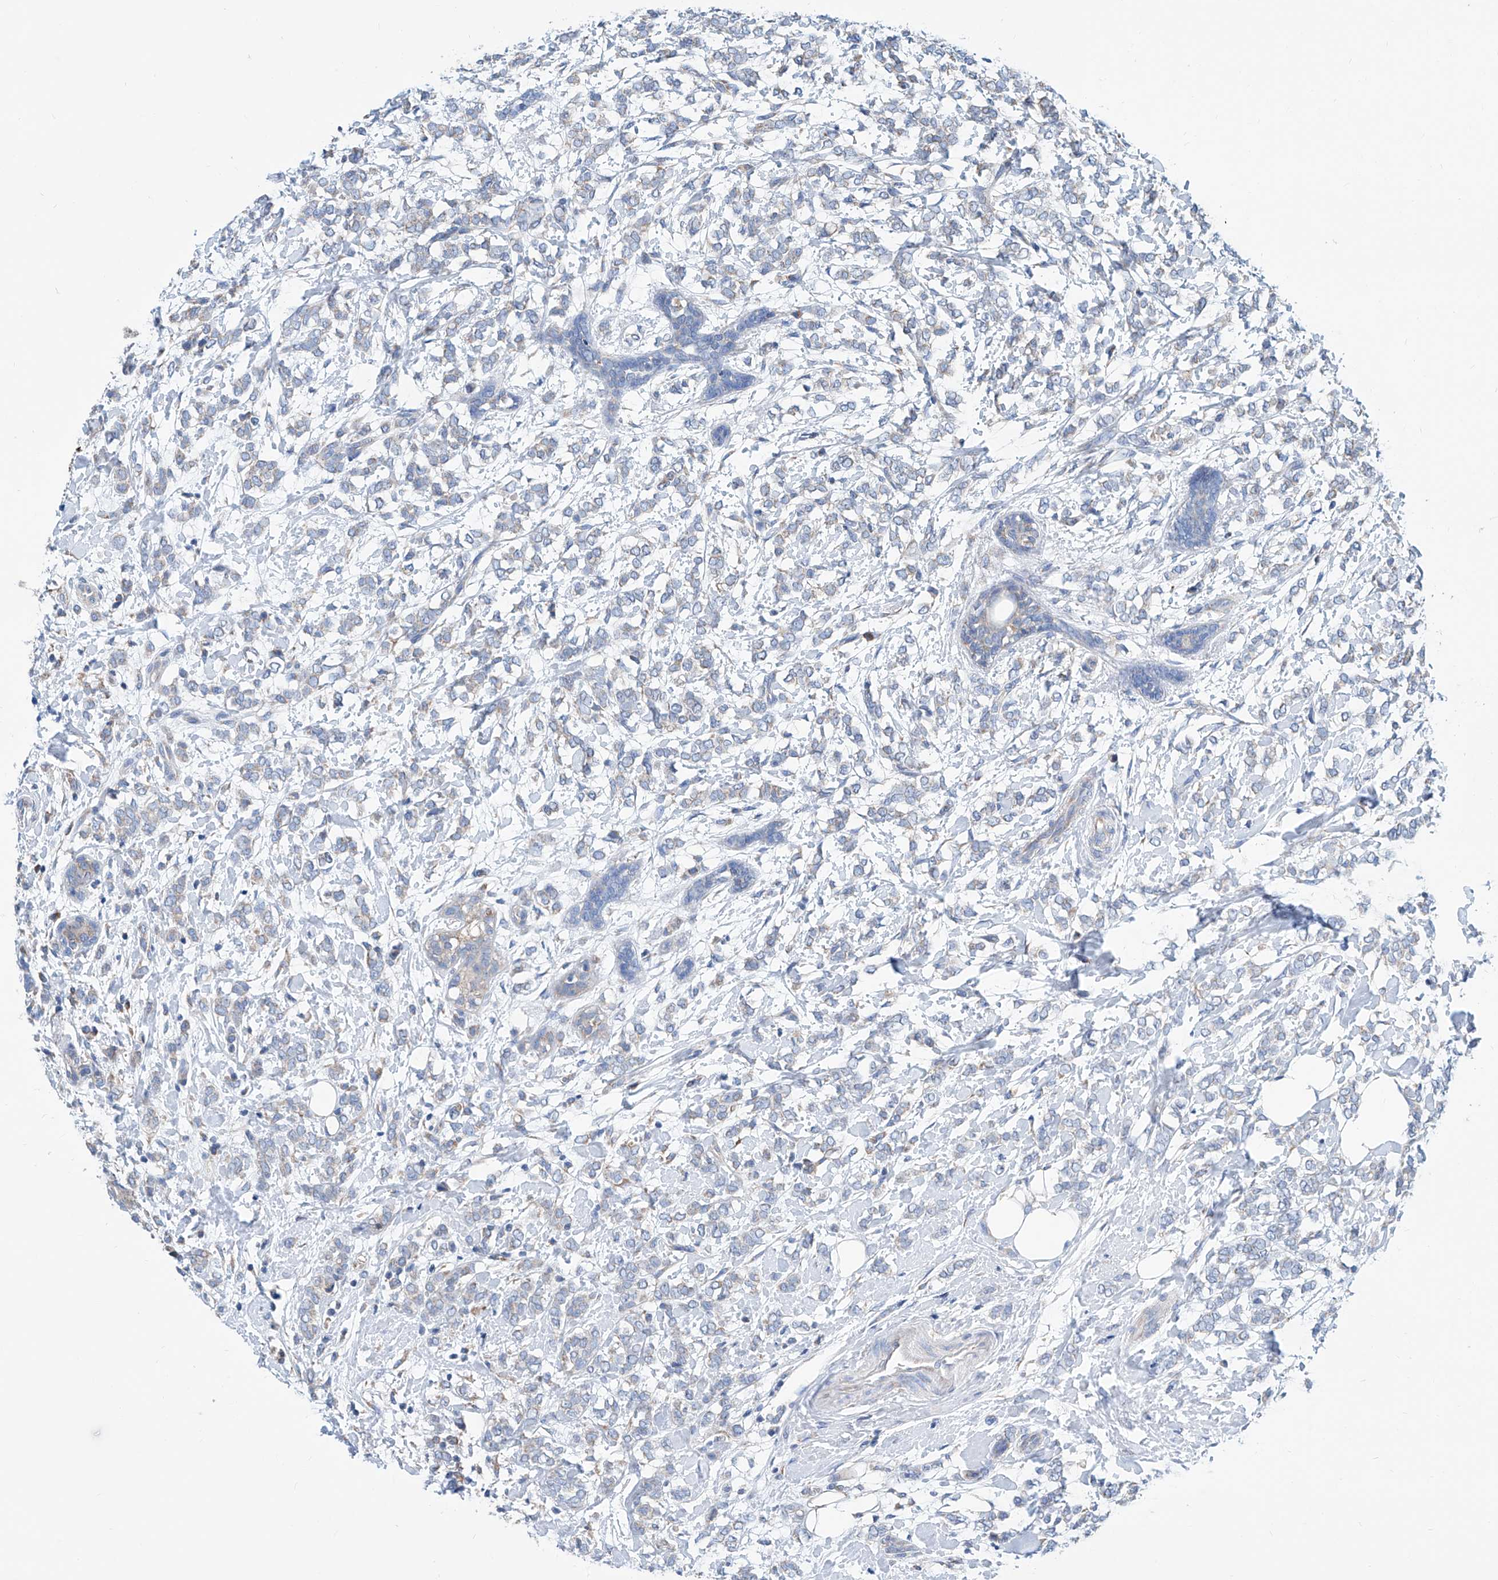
{"staining": {"intensity": "negative", "quantity": "none", "location": "none"}, "tissue": "breast cancer", "cell_type": "Tumor cells", "image_type": "cancer", "snomed": [{"axis": "morphology", "description": "Normal tissue, NOS"}, {"axis": "morphology", "description": "Lobular carcinoma"}, {"axis": "topography", "description": "Breast"}], "caption": "An IHC micrograph of breast cancer (lobular carcinoma) is shown. There is no staining in tumor cells of breast cancer (lobular carcinoma). (DAB (3,3'-diaminobenzidine) immunohistochemistry, high magnification).", "gene": "MAD2L1", "patient": {"sex": "female", "age": 47}}